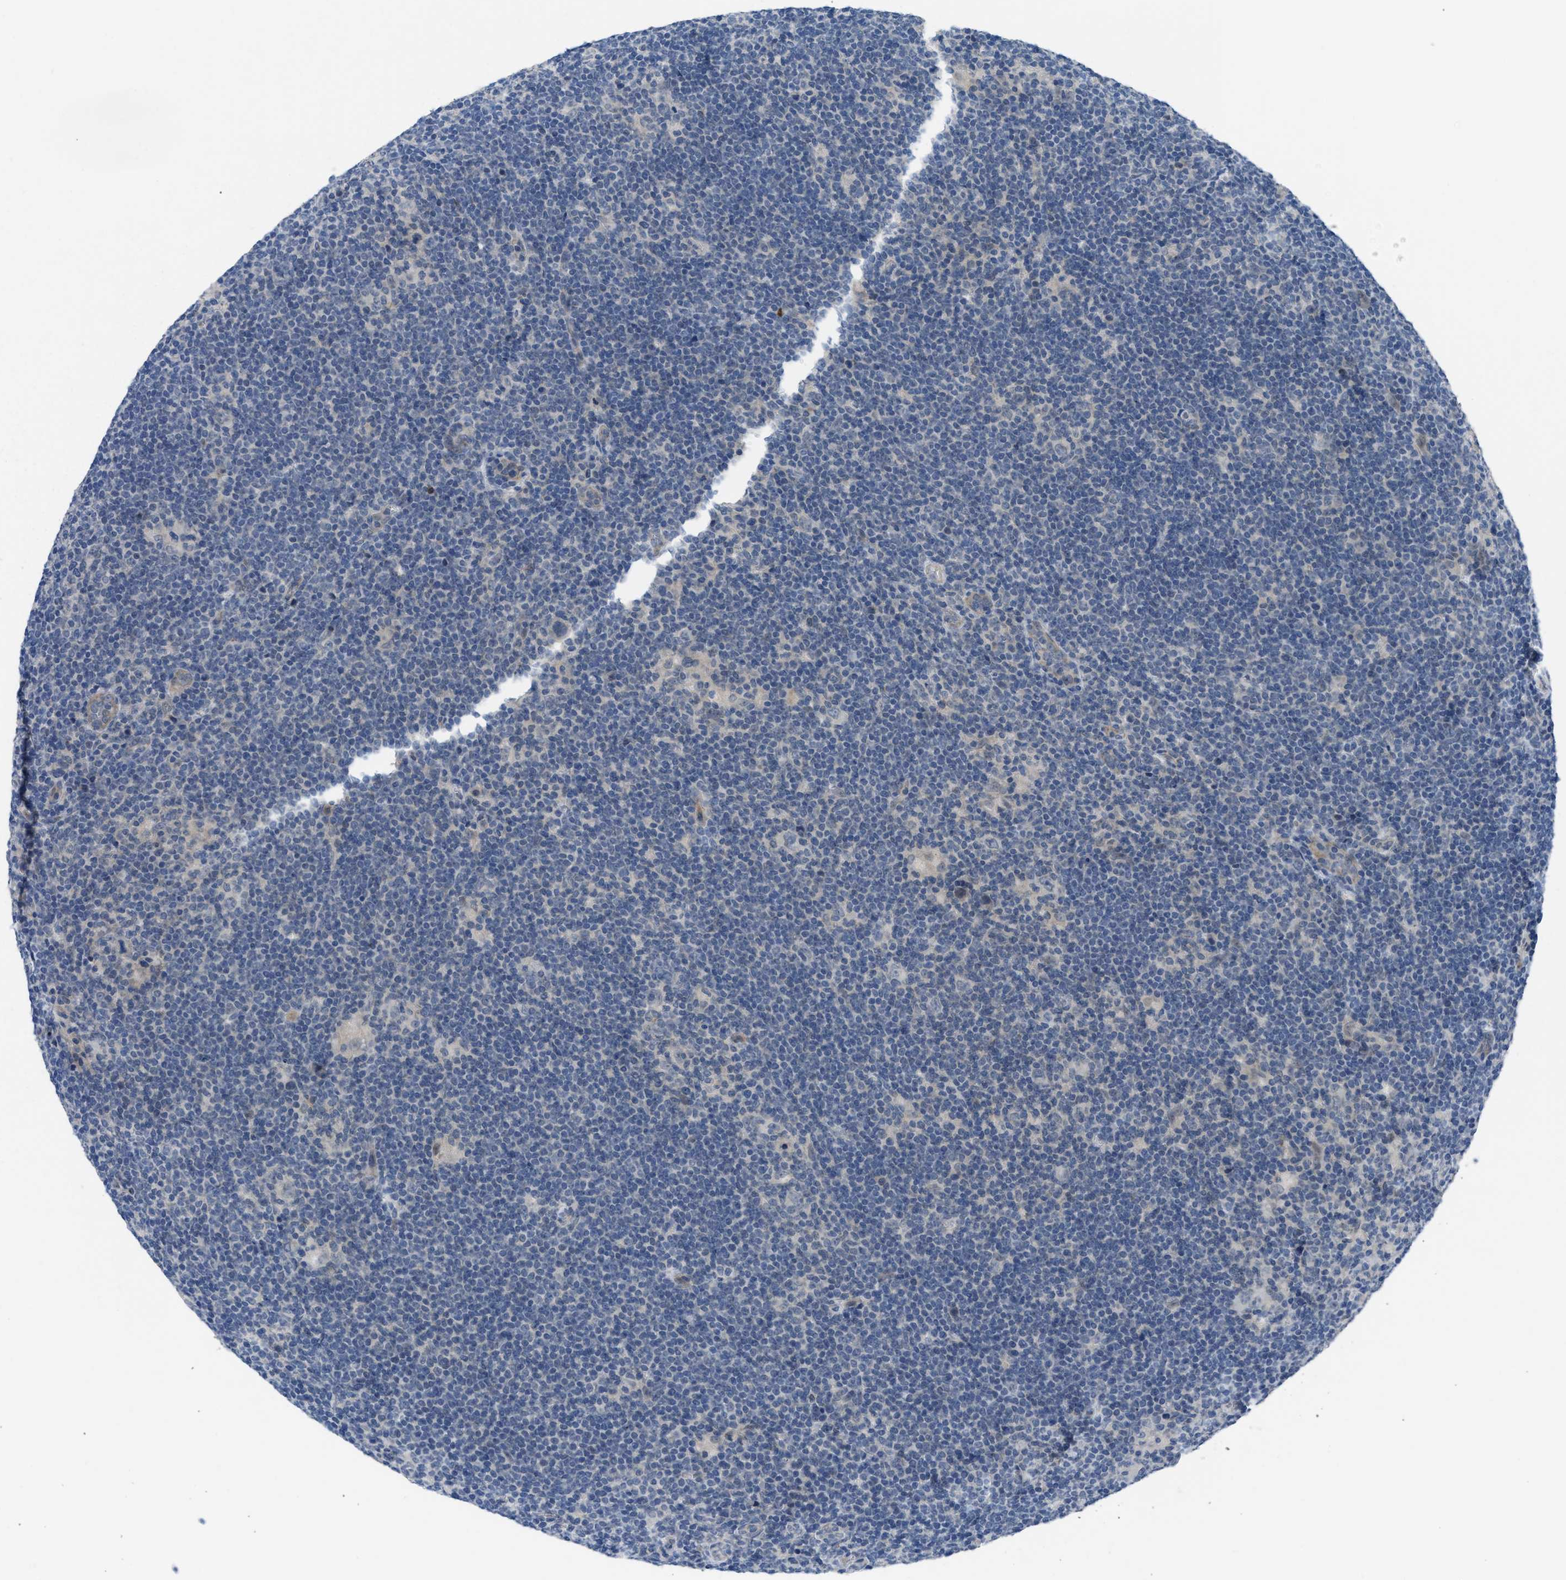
{"staining": {"intensity": "negative", "quantity": "none", "location": "none"}, "tissue": "lymphoma", "cell_type": "Tumor cells", "image_type": "cancer", "snomed": [{"axis": "morphology", "description": "Hodgkin's disease, NOS"}, {"axis": "topography", "description": "Lymph node"}], "caption": "Lymphoma stained for a protein using immunohistochemistry (IHC) exhibits no positivity tumor cells.", "gene": "TNFAIP1", "patient": {"sex": "female", "age": 57}}